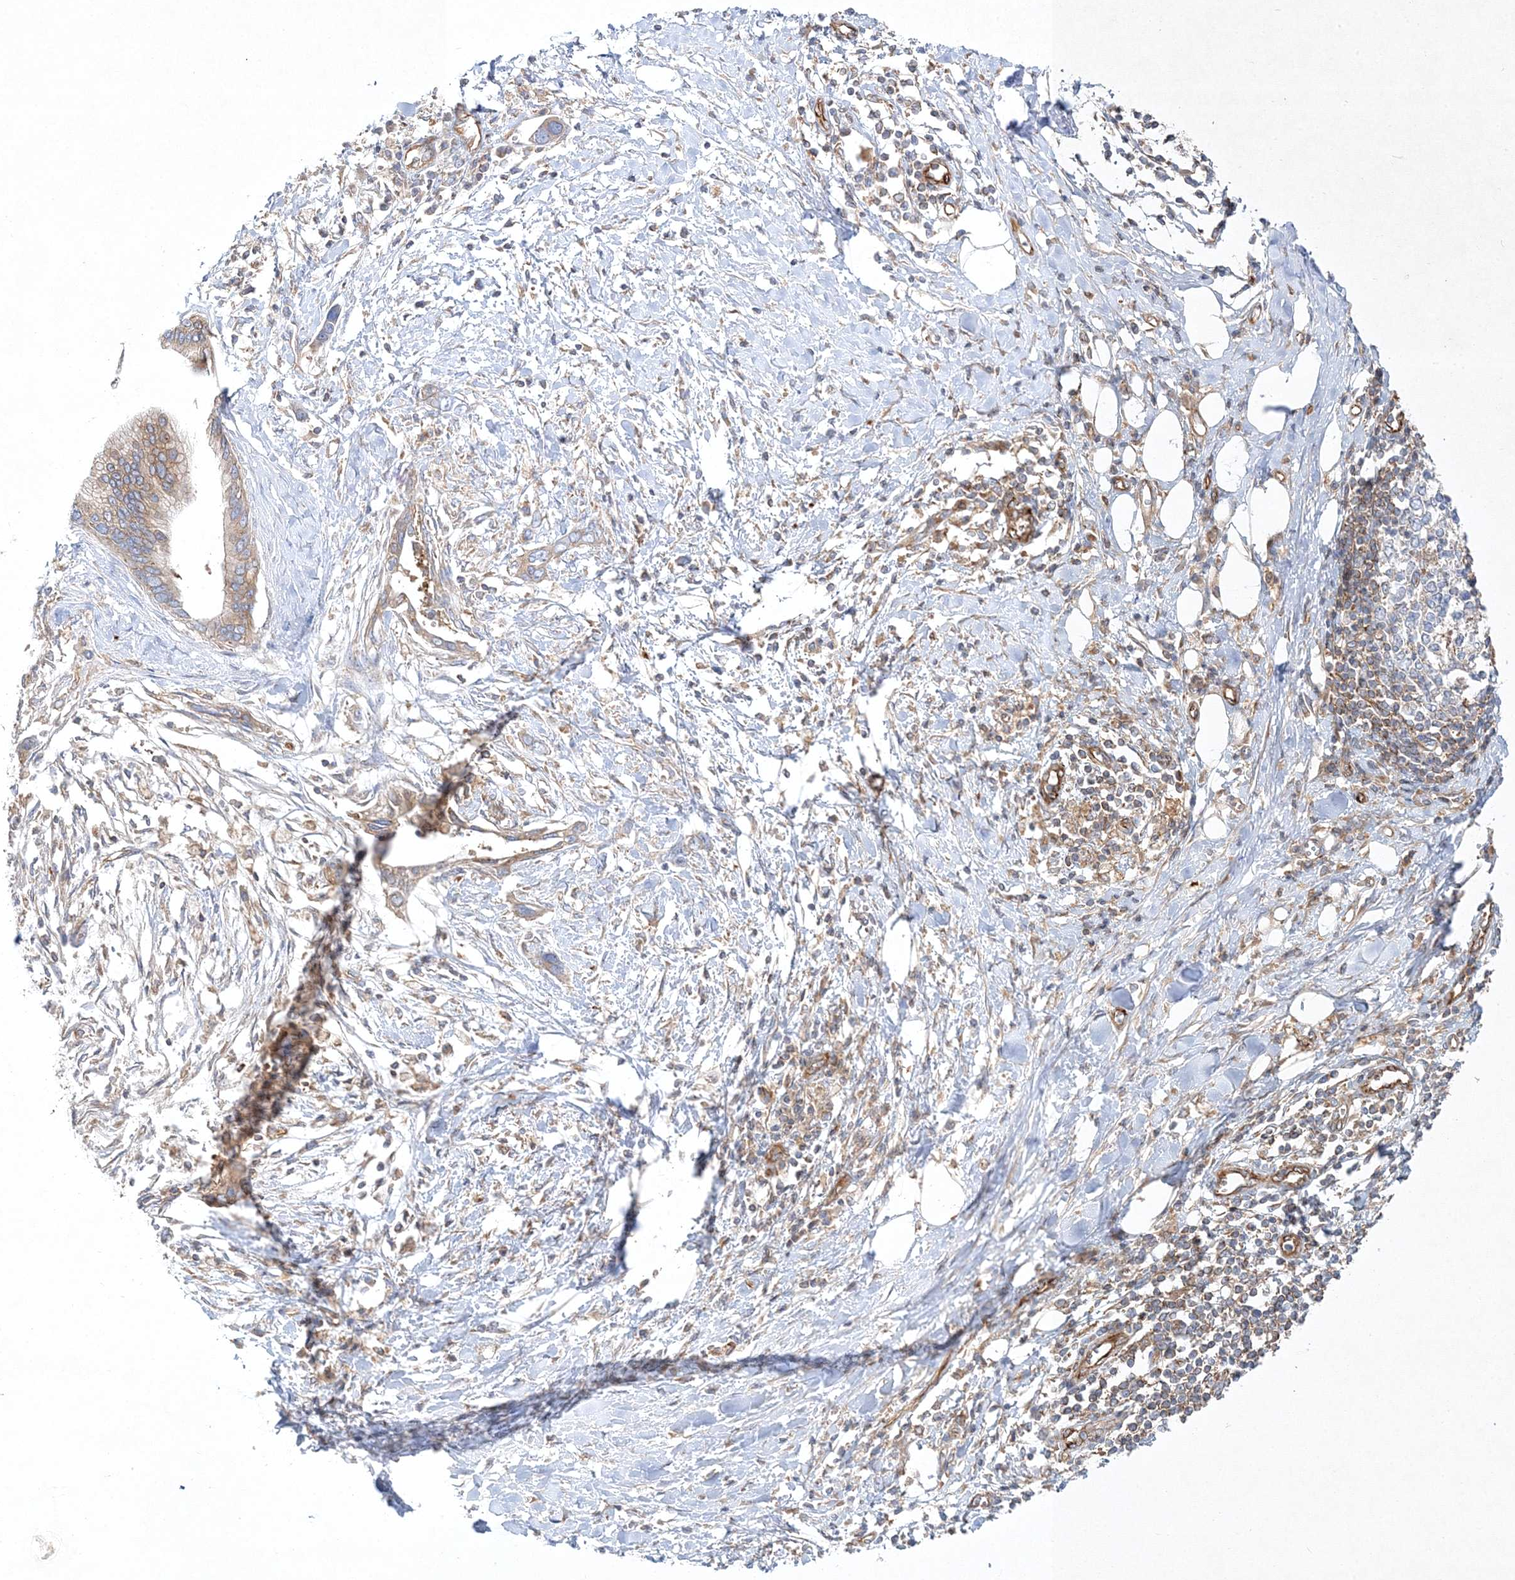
{"staining": {"intensity": "moderate", "quantity": ">75%", "location": "cytoplasmic/membranous"}, "tissue": "pancreatic cancer", "cell_type": "Tumor cells", "image_type": "cancer", "snomed": [{"axis": "morphology", "description": "Normal tissue, NOS"}, {"axis": "morphology", "description": "Adenocarcinoma, NOS"}, {"axis": "topography", "description": "Pancreas"}, {"axis": "topography", "description": "Peripheral nerve tissue"}], "caption": "Tumor cells reveal moderate cytoplasmic/membranous expression in approximately >75% of cells in pancreatic cancer.", "gene": "WDR37", "patient": {"sex": "male", "age": 59}}